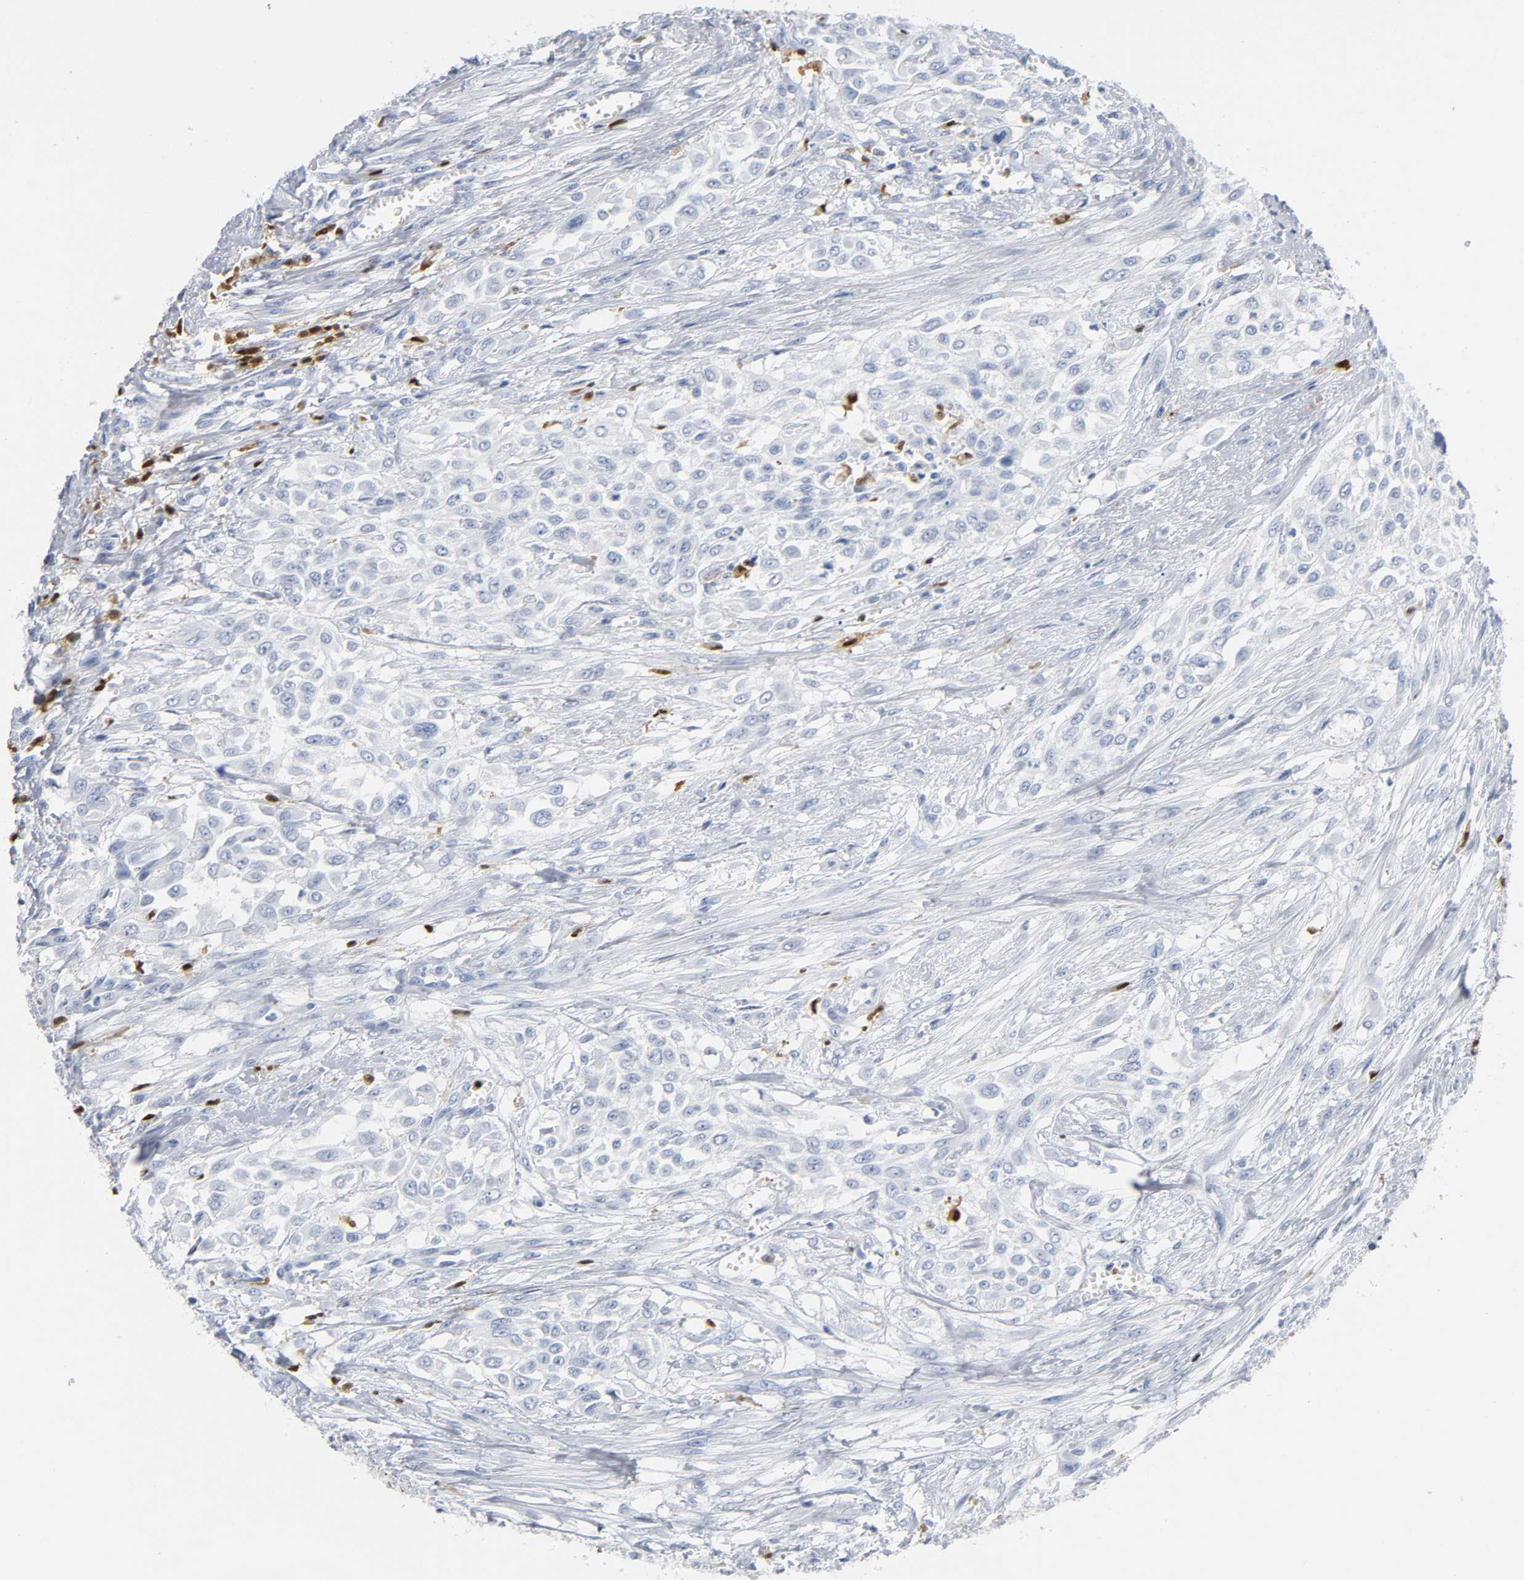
{"staining": {"intensity": "negative", "quantity": "none", "location": "none"}, "tissue": "urothelial cancer", "cell_type": "Tumor cells", "image_type": "cancer", "snomed": [{"axis": "morphology", "description": "Urothelial carcinoma, High grade"}, {"axis": "topography", "description": "Urinary bladder"}], "caption": "Urothelial cancer was stained to show a protein in brown. There is no significant expression in tumor cells.", "gene": "DOK2", "patient": {"sex": "male", "age": 57}}